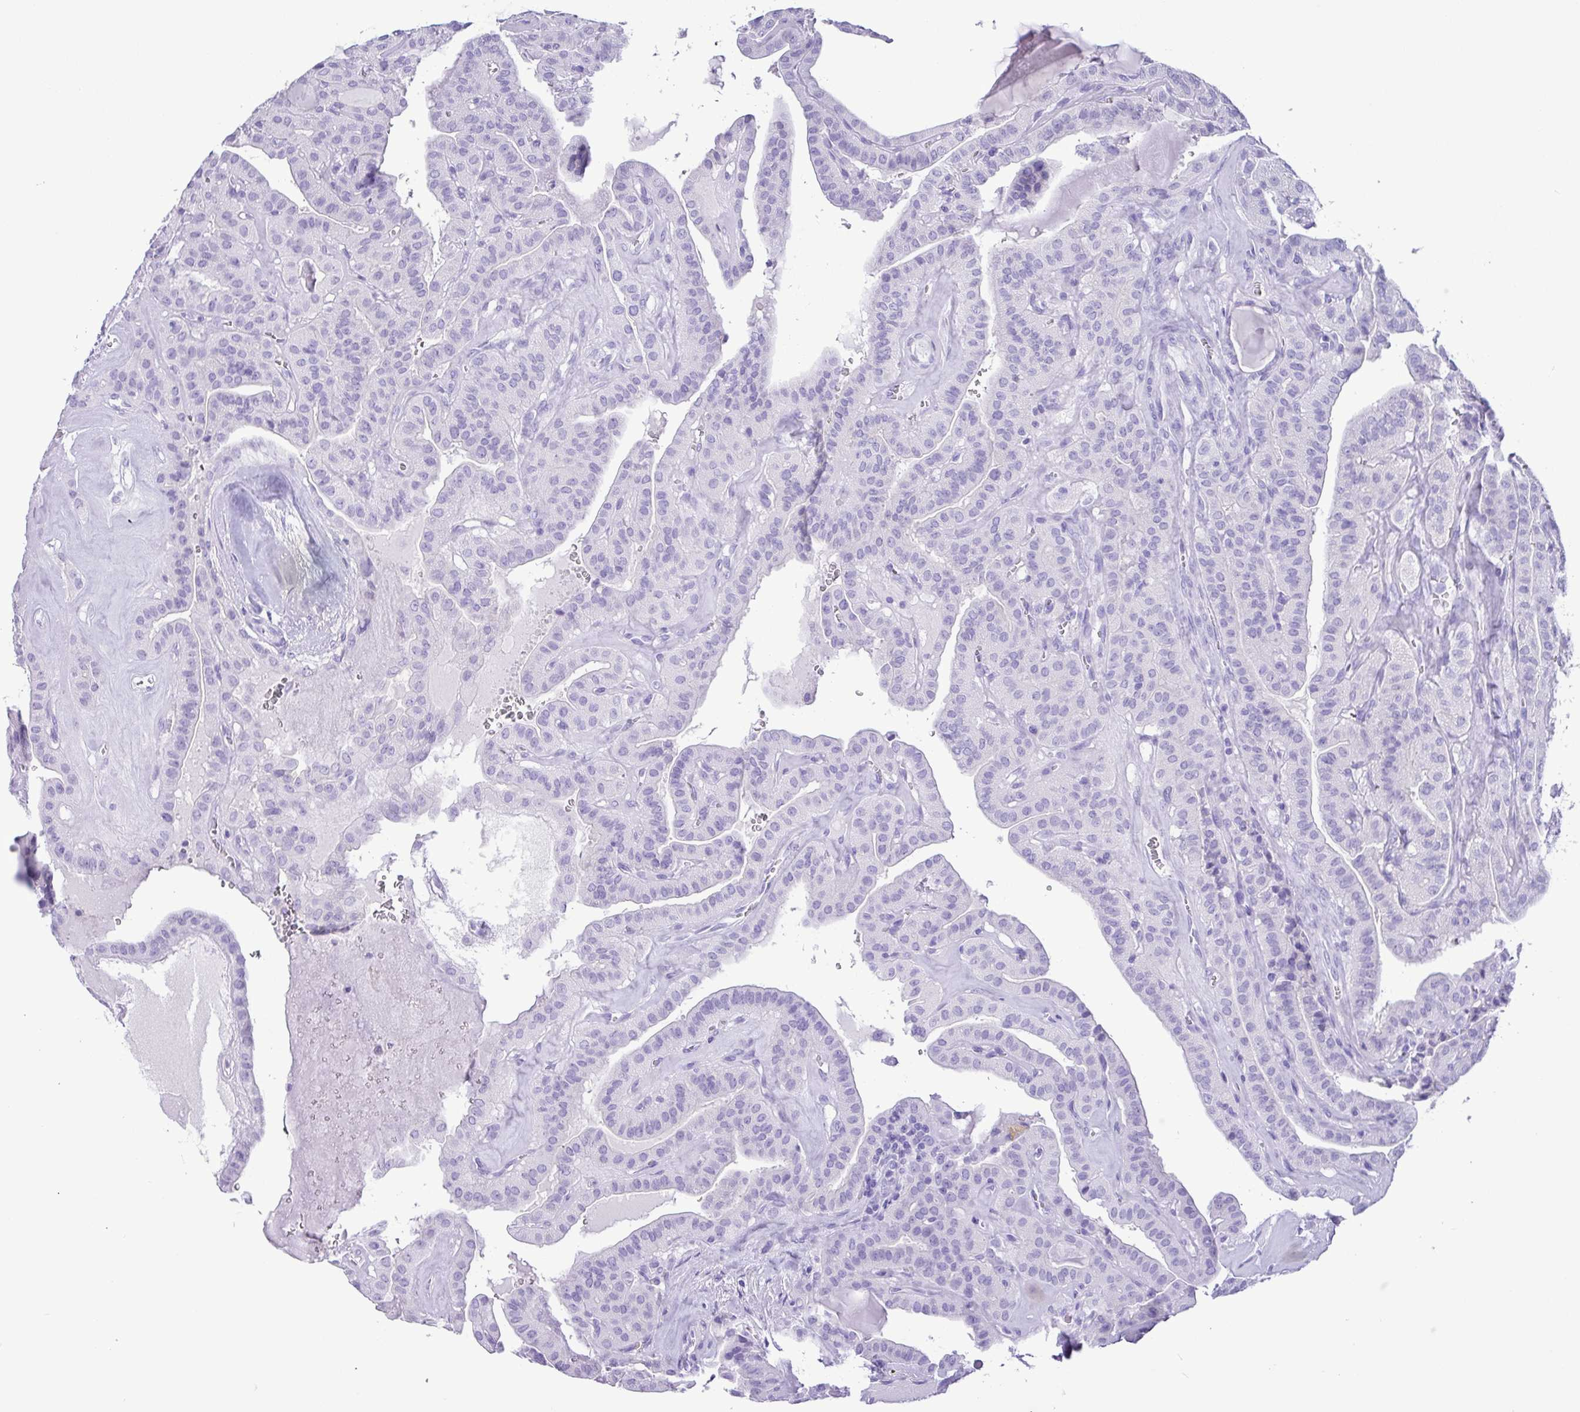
{"staining": {"intensity": "negative", "quantity": "none", "location": "none"}, "tissue": "thyroid cancer", "cell_type": "Tumor cells", "image_type": "cancer", "snomed": [{"axis": "morphology", "description": "Papillary adenocarcinoma, NOS"}, {"axis": "topography", "description": "Thyroid gland"}], "caption": "This is an IHC image of human thyroid papillary adenocarcinoma. There is no expression in tumor cells.", "gene": "CKMT2", "patient": {"sex": "male", "age": 52}}